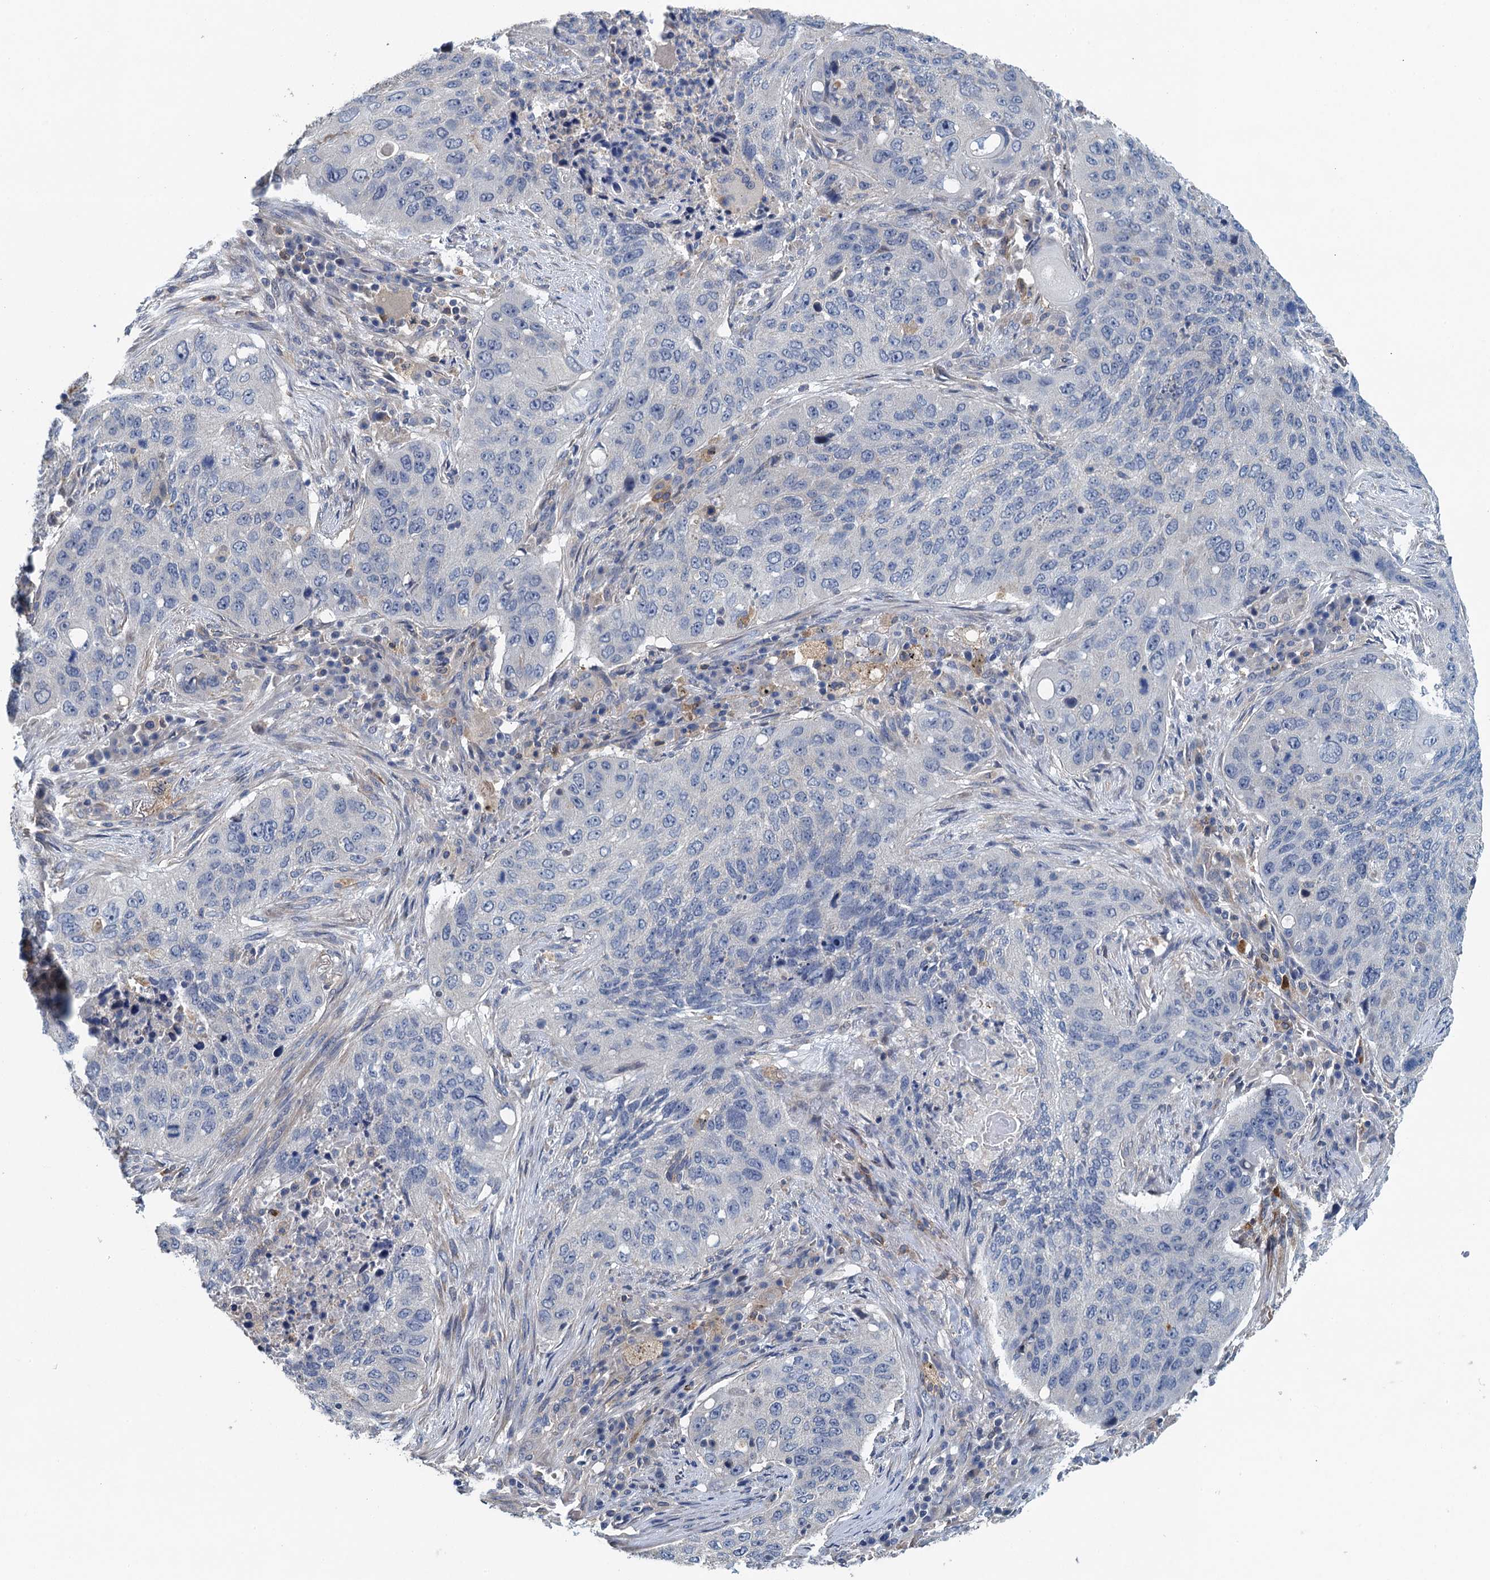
{"staining": {"intensity": "negative", "quantity": "none", "location": "none"}, "tissue": "lung cancer", "cell_type": "Tumor cells", "image_type": "cancer", "snomed": [{"axis": "morphology", "description": "Squamous cell carcinoma, NOS"}, {"axis": "topography", "description": "Lung"}], "caption": "The immunohistochemistry histopathology image has no significant expression in tumor cells of lung squamous cell carcinoma tissue.", "gene": "RSAD2", "patient": {"sex": "female", "age": 63}}